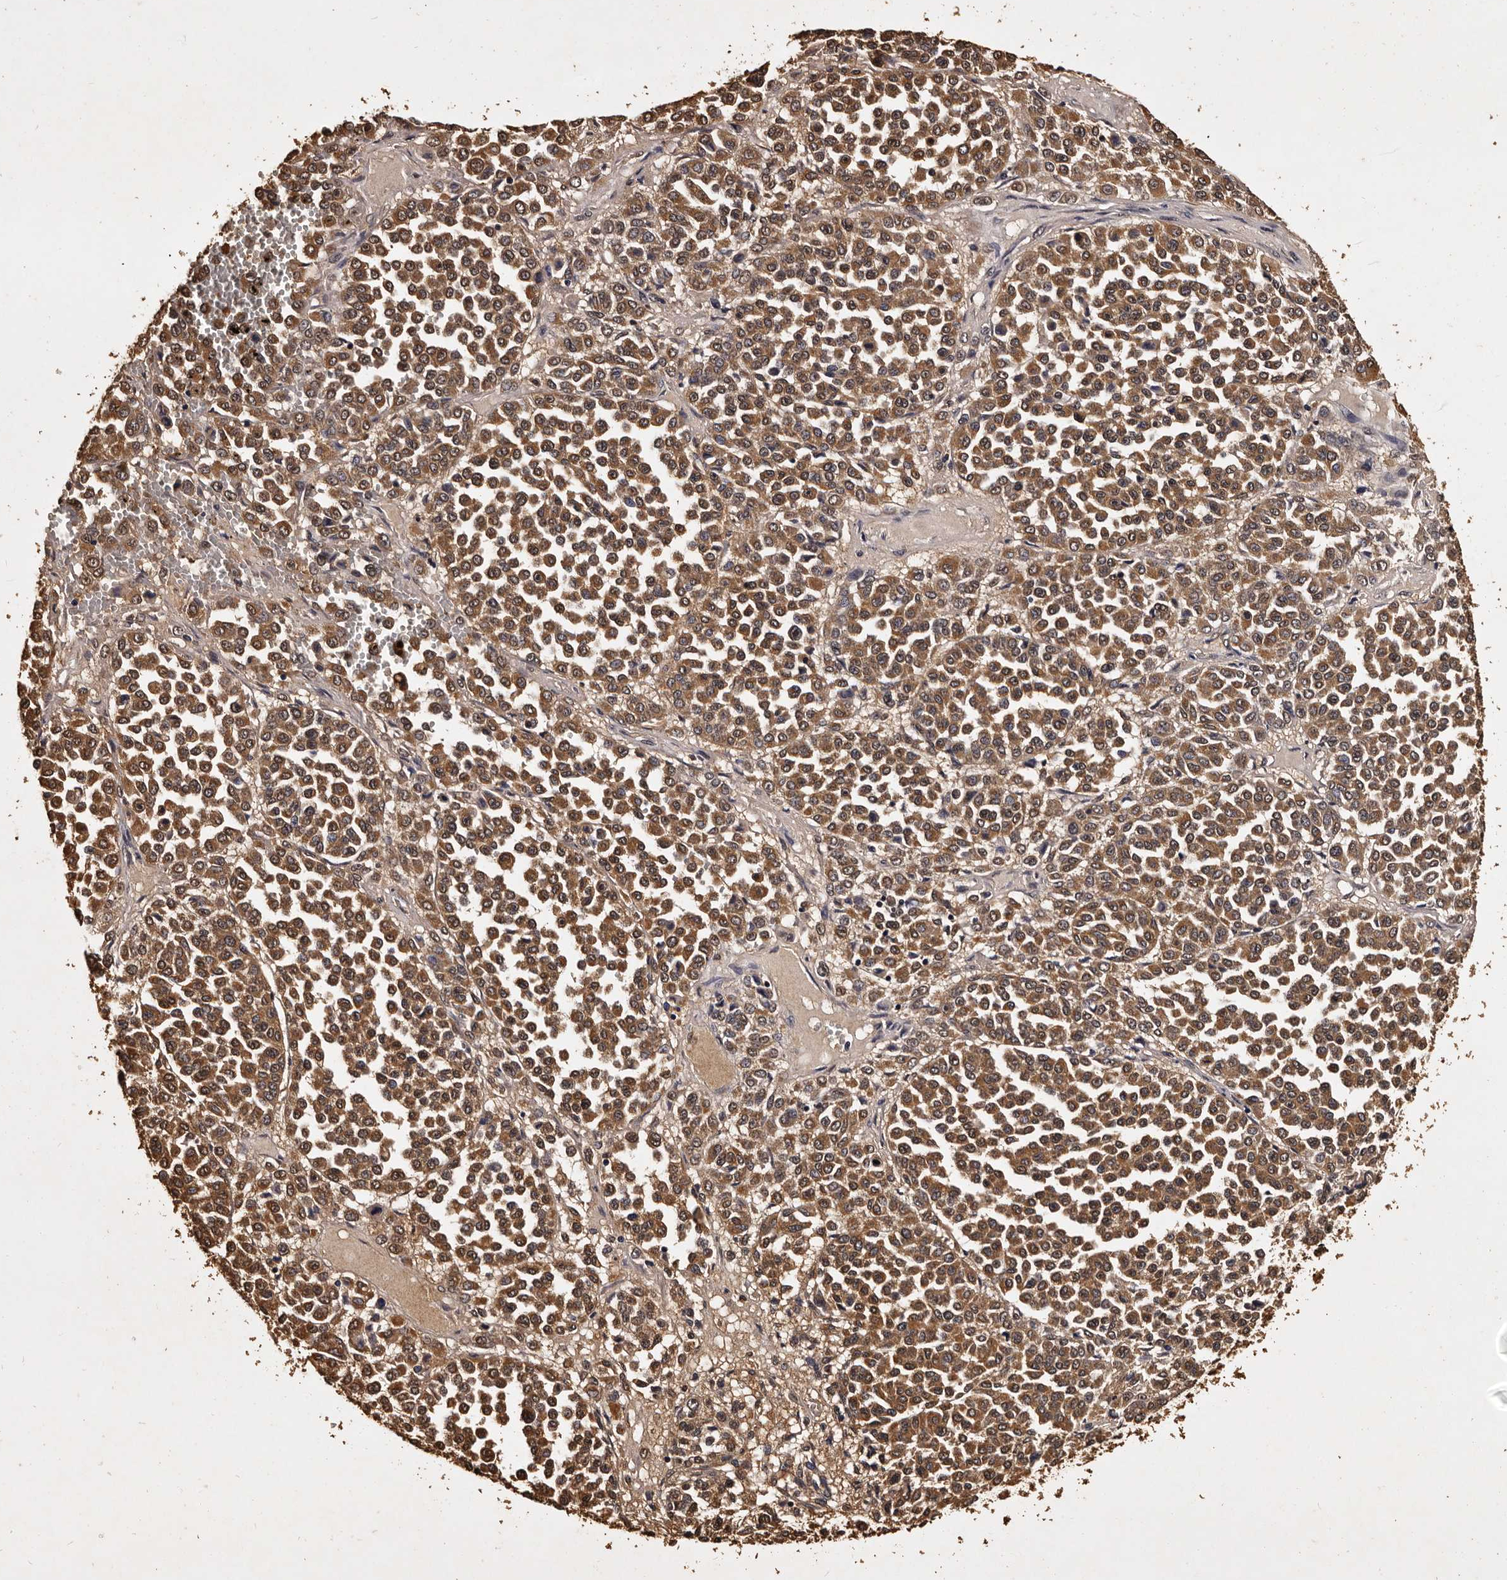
{"staining": {"intensity": "moderate", "quantity": ">75%", "location": "cytoplasmic/membranous"}, "tissue": "melanoma", "cell_type": "Tumor cells", "image_type": "cancer", "snomed": [{"axis": "morphology", "description": "Malignant melanoma, Metastatic site"}, {"axis": "topography", "description": "Pancreas"}], "caption": "Malignant melanoma (metastatic site) stained with immunohistochemistry (IHC) demonstrates moderate cytoplasmic/membranous expression in about >75% of tumor cells.", "gene": "PARS2", "patient": {"sex": "female", "age": 30}}